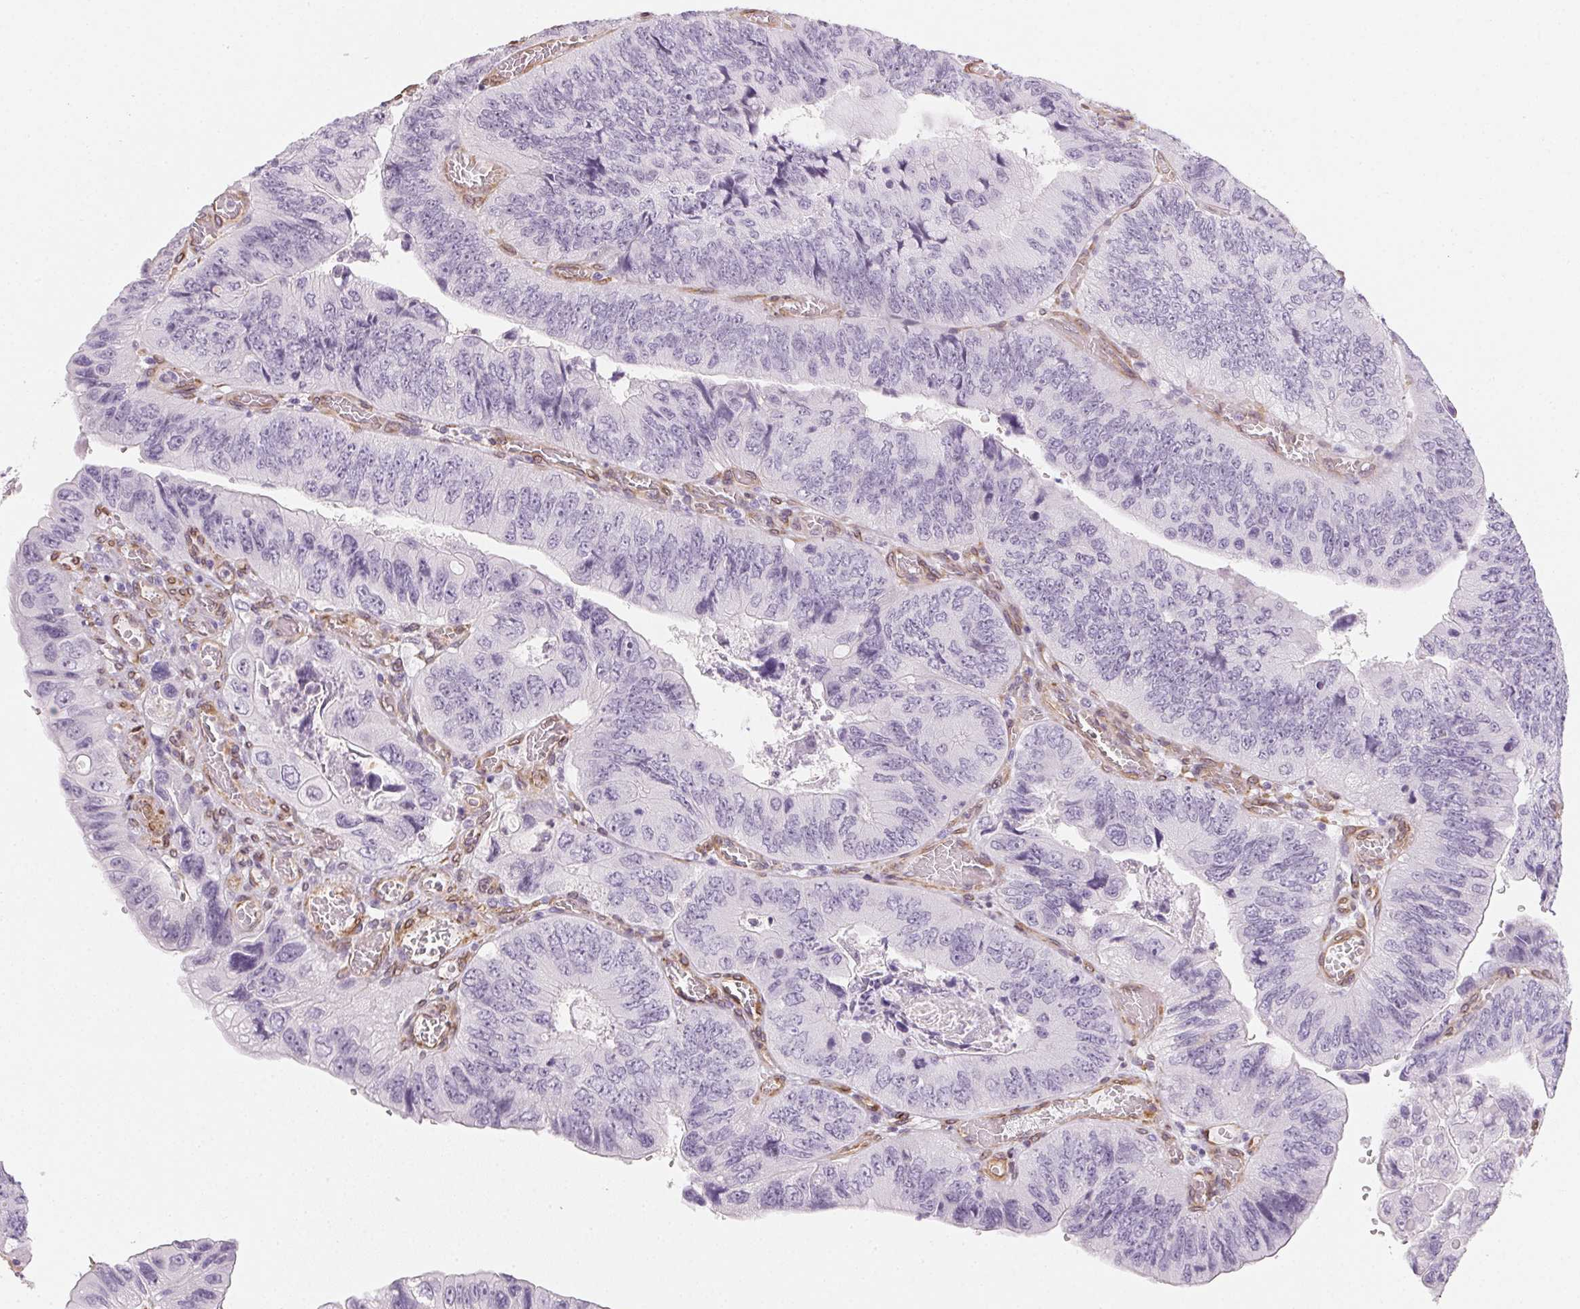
{"staining": {"intensity": "negative", "quantity": "none", "location": "none"}, "tissue": "colorectal cancer", "cell_type": "Tumor cells", "image_type": "cancer", "snomed": [{"axis": "morphology", "description": "Adenocarcinoma, NOS"}, {"axis": "topography", "description": "Colon"}], "caption": "High magnification brightfield microscopy of colorectal cancer stained with DAB (3,3'-diaminobenzidine) (brown) and counterstained with hematoxylin (blue): tumor cells show no significant expression.", "gene": "RSBN1", "patient": {"sex": "female", "age": 84}}